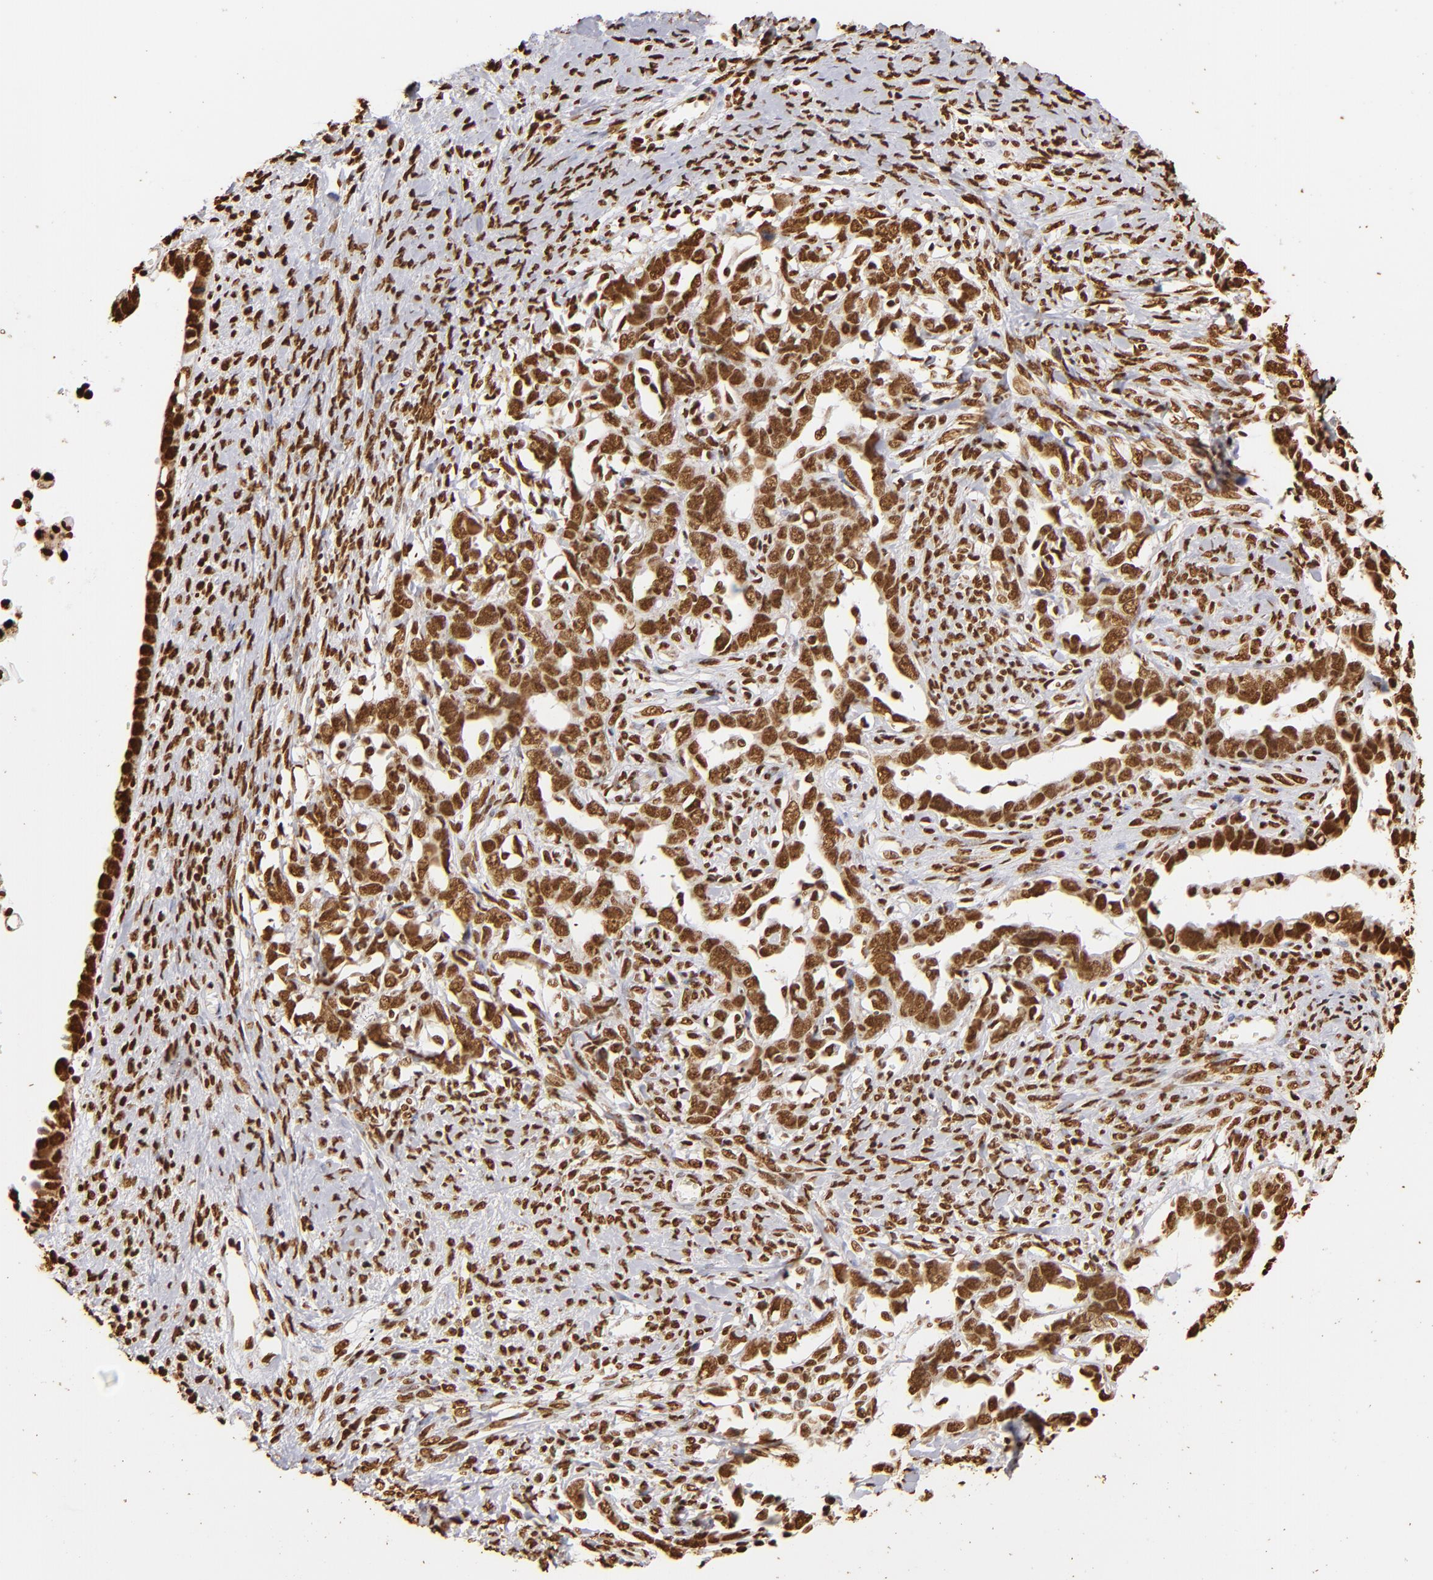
{"staining": {"intensity": "strong", "quantity": ">75%", "location": "nuclear"}, "tissue": "ovarian cancer", "cell_type": "Tumor cells", "image_type": "cancer", "snomed": [{"axis": "morphology", "description": "Cystadenocarcinoma, serous, NOS"}, {"axis": "topography", "description": "Ovary"}], "caption": "A brown stain labels strong nuclear staining of a protein in human ovarian serous cystadenocarcinoma tumor cells.", "gene": "ILF3", "patient": {"sex": "female", "age": 69}}